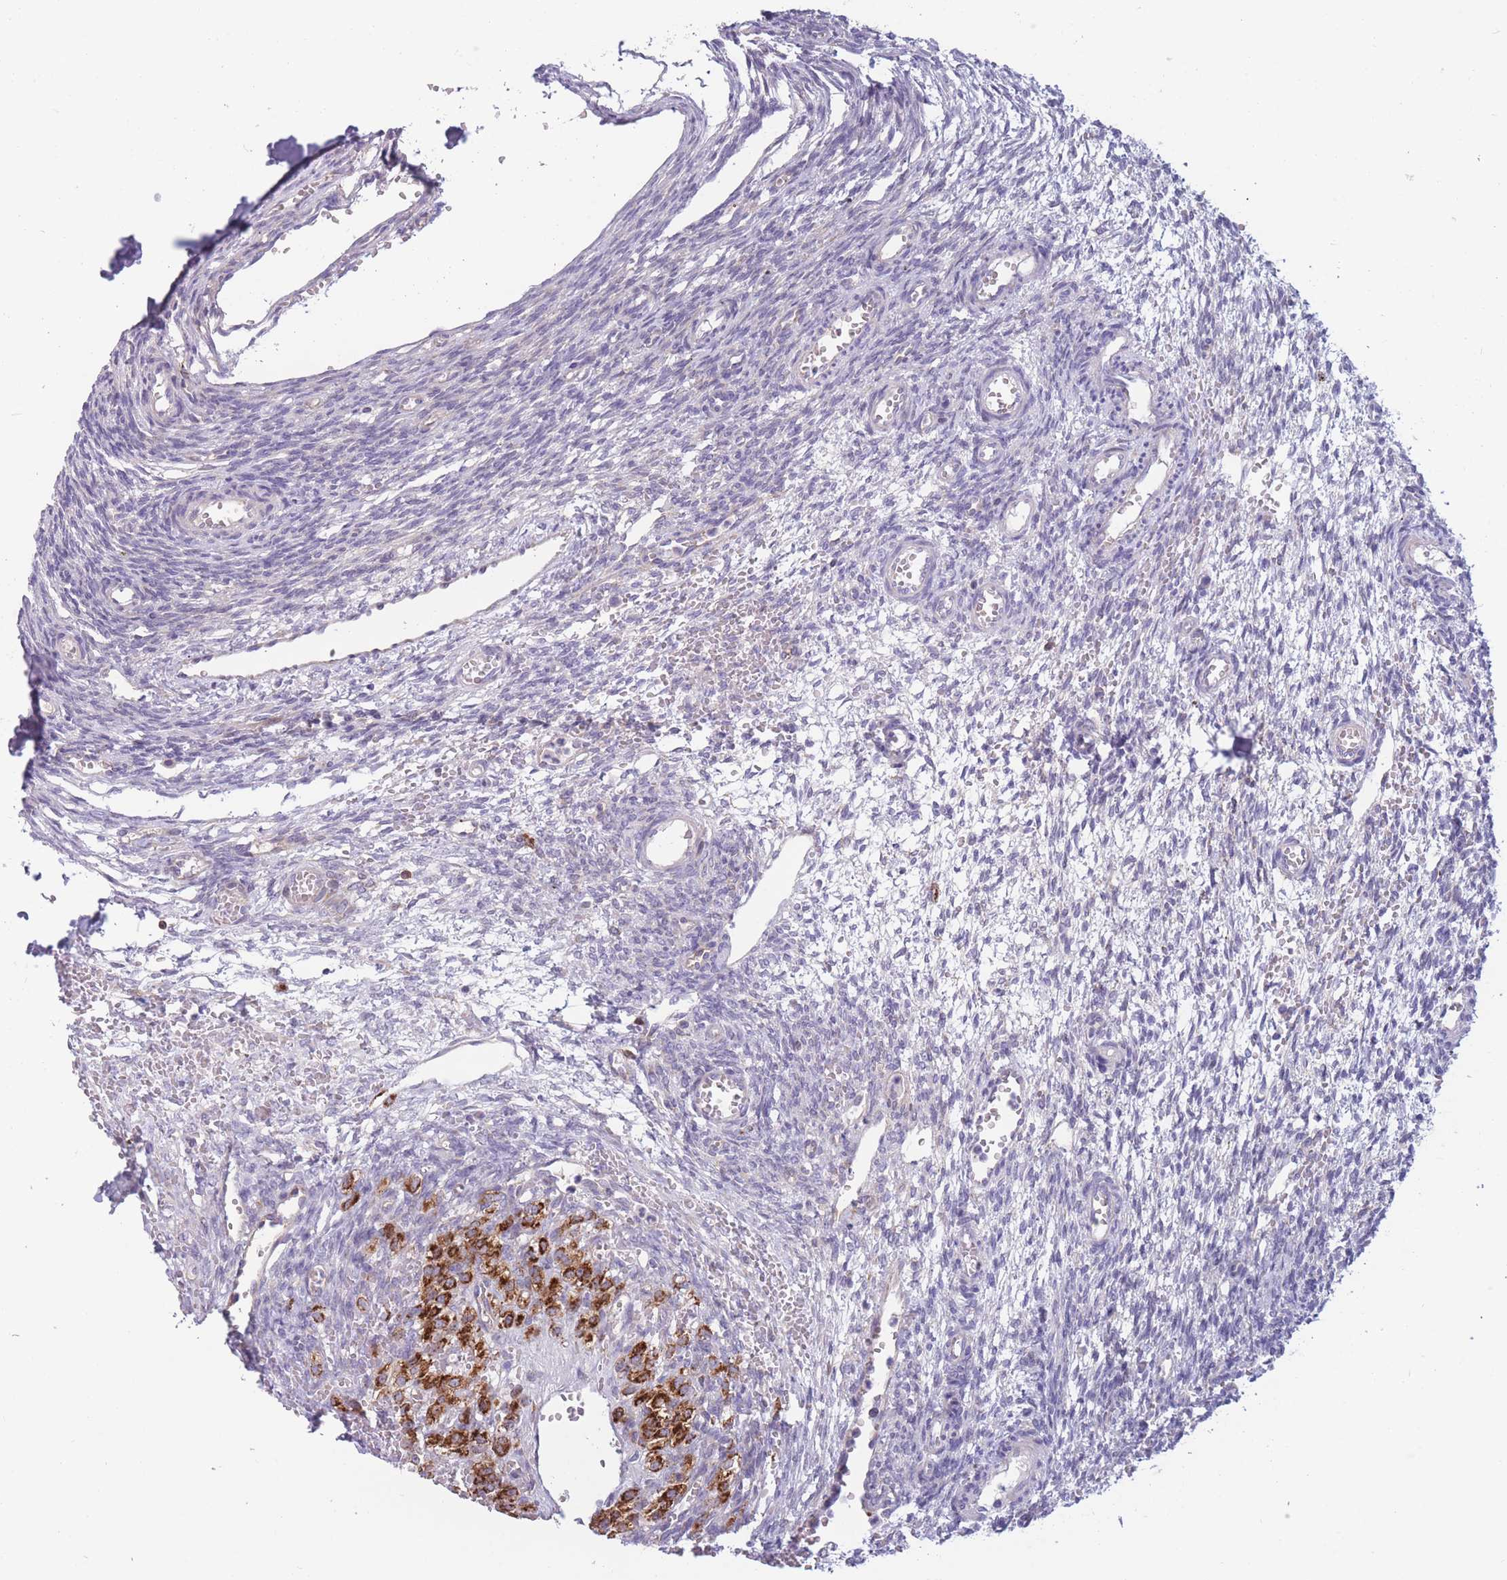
{"staining": {"intensity": "negative", "quantity": "none", "location": "none"}, "tissue": "ovary", "cell_type": "Ovarian stroma cells", "image_type": "normal", "snomed": [{"axis": "morphology", "description": "Normal tissue, NOS"}, {"axis": "topography", "description": "Ovary"}], "caption": "An IHC micrograph of benign ovary is shown. There is no staining in ovarian stroma cells of ovary. (DAB IHC with hematoxylin counter stain).", "gene": "PDE4A", "patient": {"sex": "female", "age": 39}}